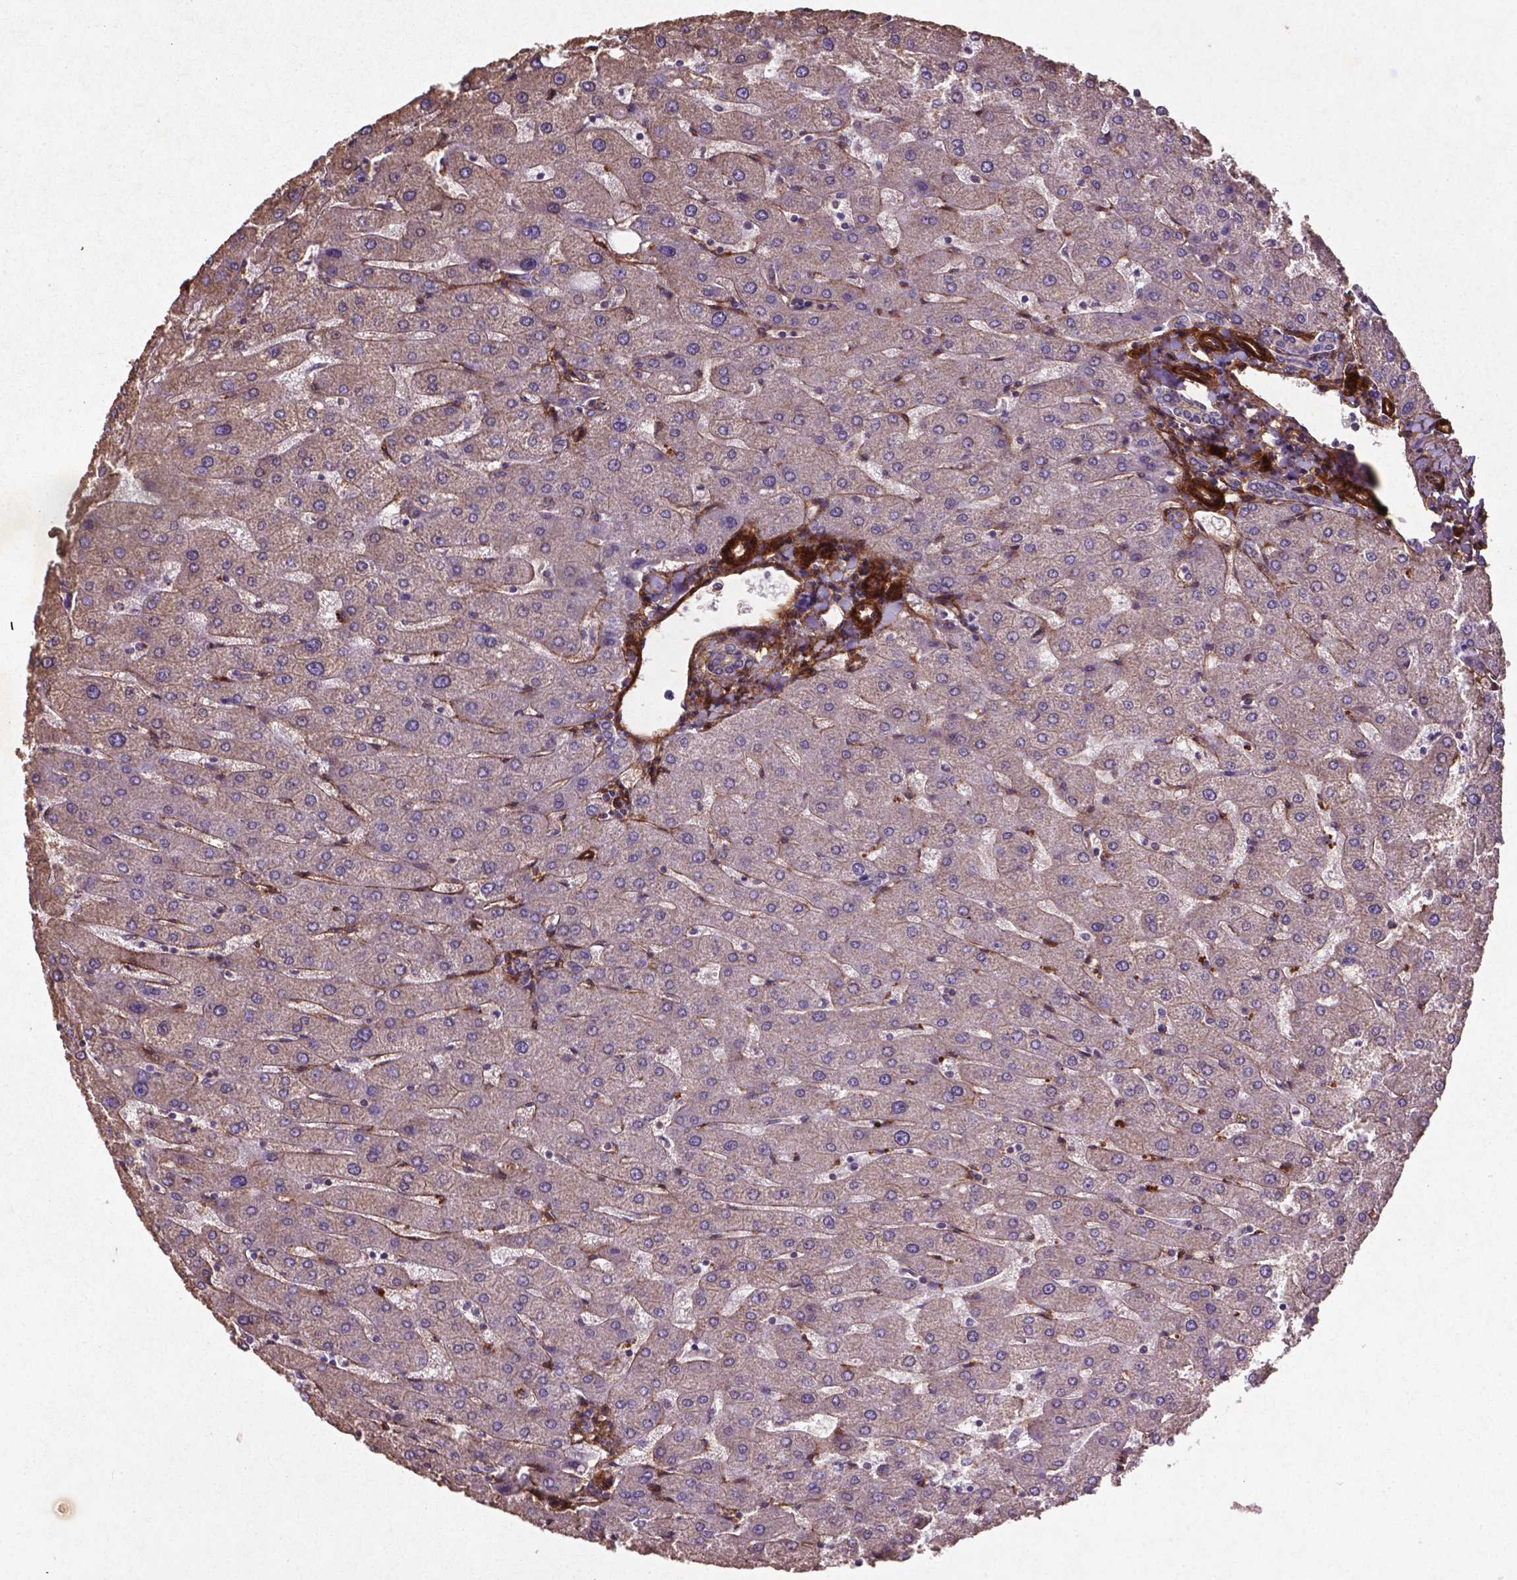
{"staining": {"intensity": "negative", "quantity": "none", "location": "none"}, "tissue": "liver", "cell_type": "Cholangiocytes", "image_type": "normal", "snomed": [{"axis": "morphology", "description": "Normal tissue, NOS"}, {"axis": "topography", "description": "Liver"}], "caption": "Immunohistochemical staining of normal human liver reveals no significant positivity in cholangiocytes.", "gene": "RRAS", "patient": {"sex": "male", "age": 67}}